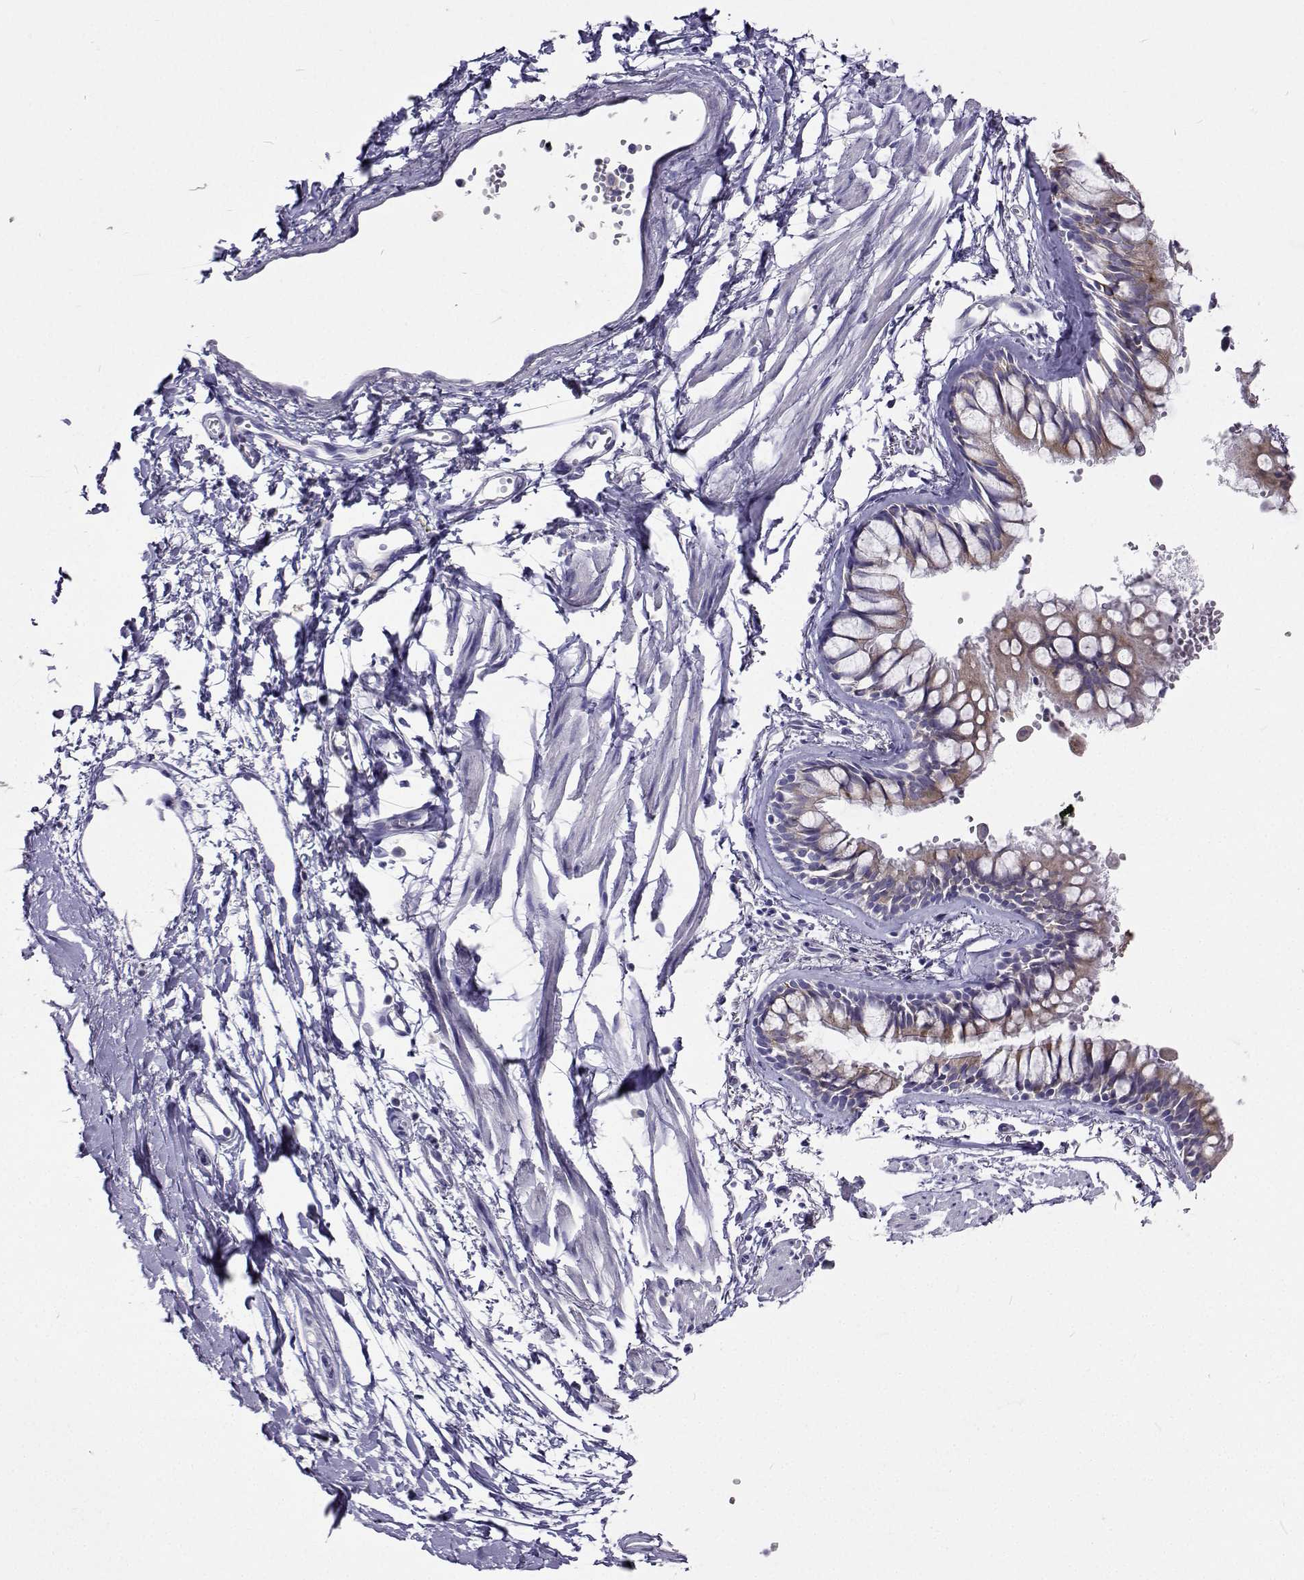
{"staining": {"intensity": "moderate", "quantity": "25%-75%", "location": "cytoplasmic/membranous"}, "tissue": "bronchus", "cell_type": "Respiratory epithelial cells", "image_type": "normal", "snomed": [{"axis": "morphology", "description": "Normal tissue, NOS"}, {"axis": "topography", "description": "Cartilage tissue"}, {"axis": "topography", "description": "Bronchus"}], "caption": "IHC micrograph of unremarkable human bronchus stained for a protein (brown), which shows medium levels of moderate cytoplasmic/membranous expression in approximately 25%-75% of respiratory epithelial cells.", "gene": "LHFPL7", "patient": {"sex": "female", "age": 59}}